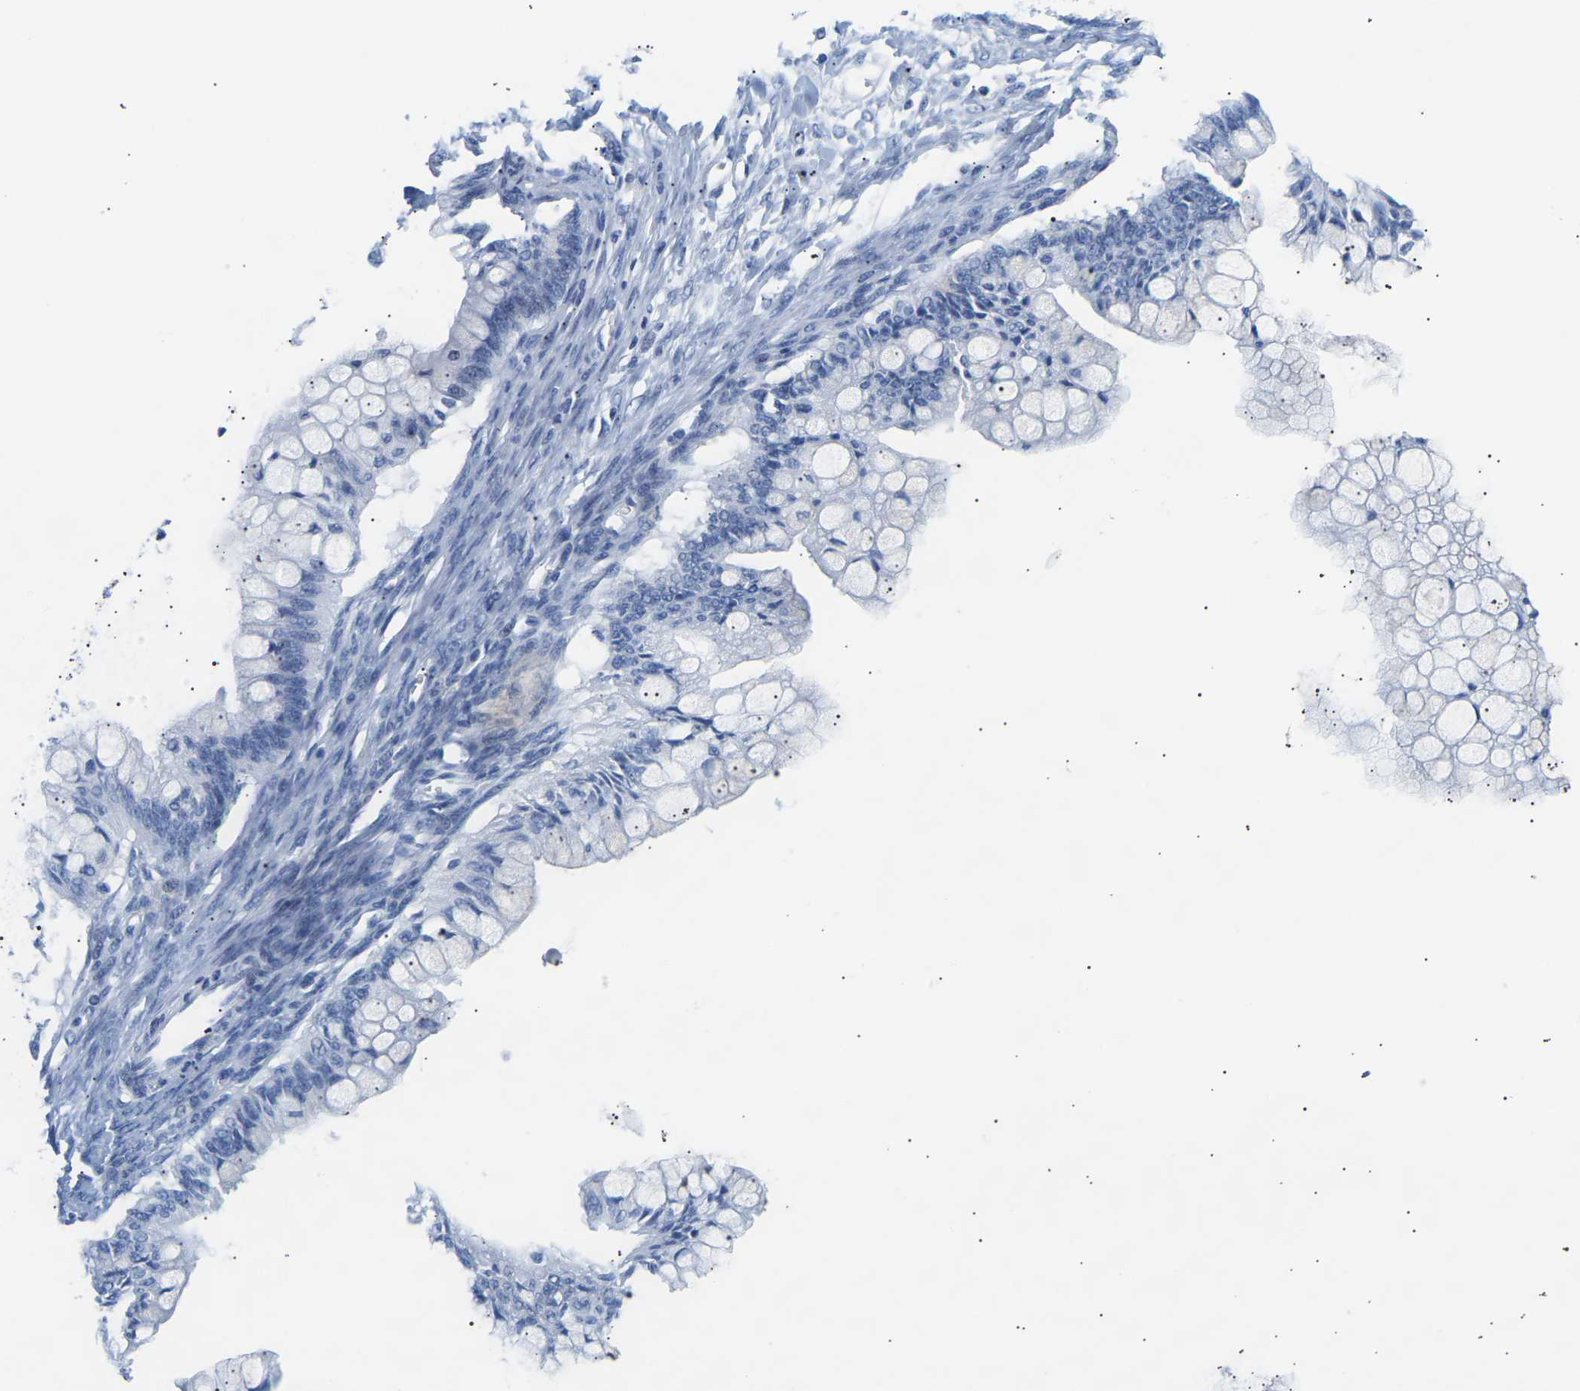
{"staining": {"intensity": "negative", "quantity": "none", "location": "none"}, "tissue": "ovarian cancer", "cell_type": "Tumor cells", "image_type": "cancer", "snomed": [{"axis": "morphology", "description": "Cystadenocarcinoma, mucinous, NOS"}, {"axis": "topography", "description": "Ovary"}], "caption": "DAB (3,3'-diaminobenzidine) immunohistochemical staining of ovarian mucinous cystadenocarcinoma demonstrates no significant staining in tumor cells.", "gene": "SPINK2", "patient": {"sex": "female", "age": 57}}